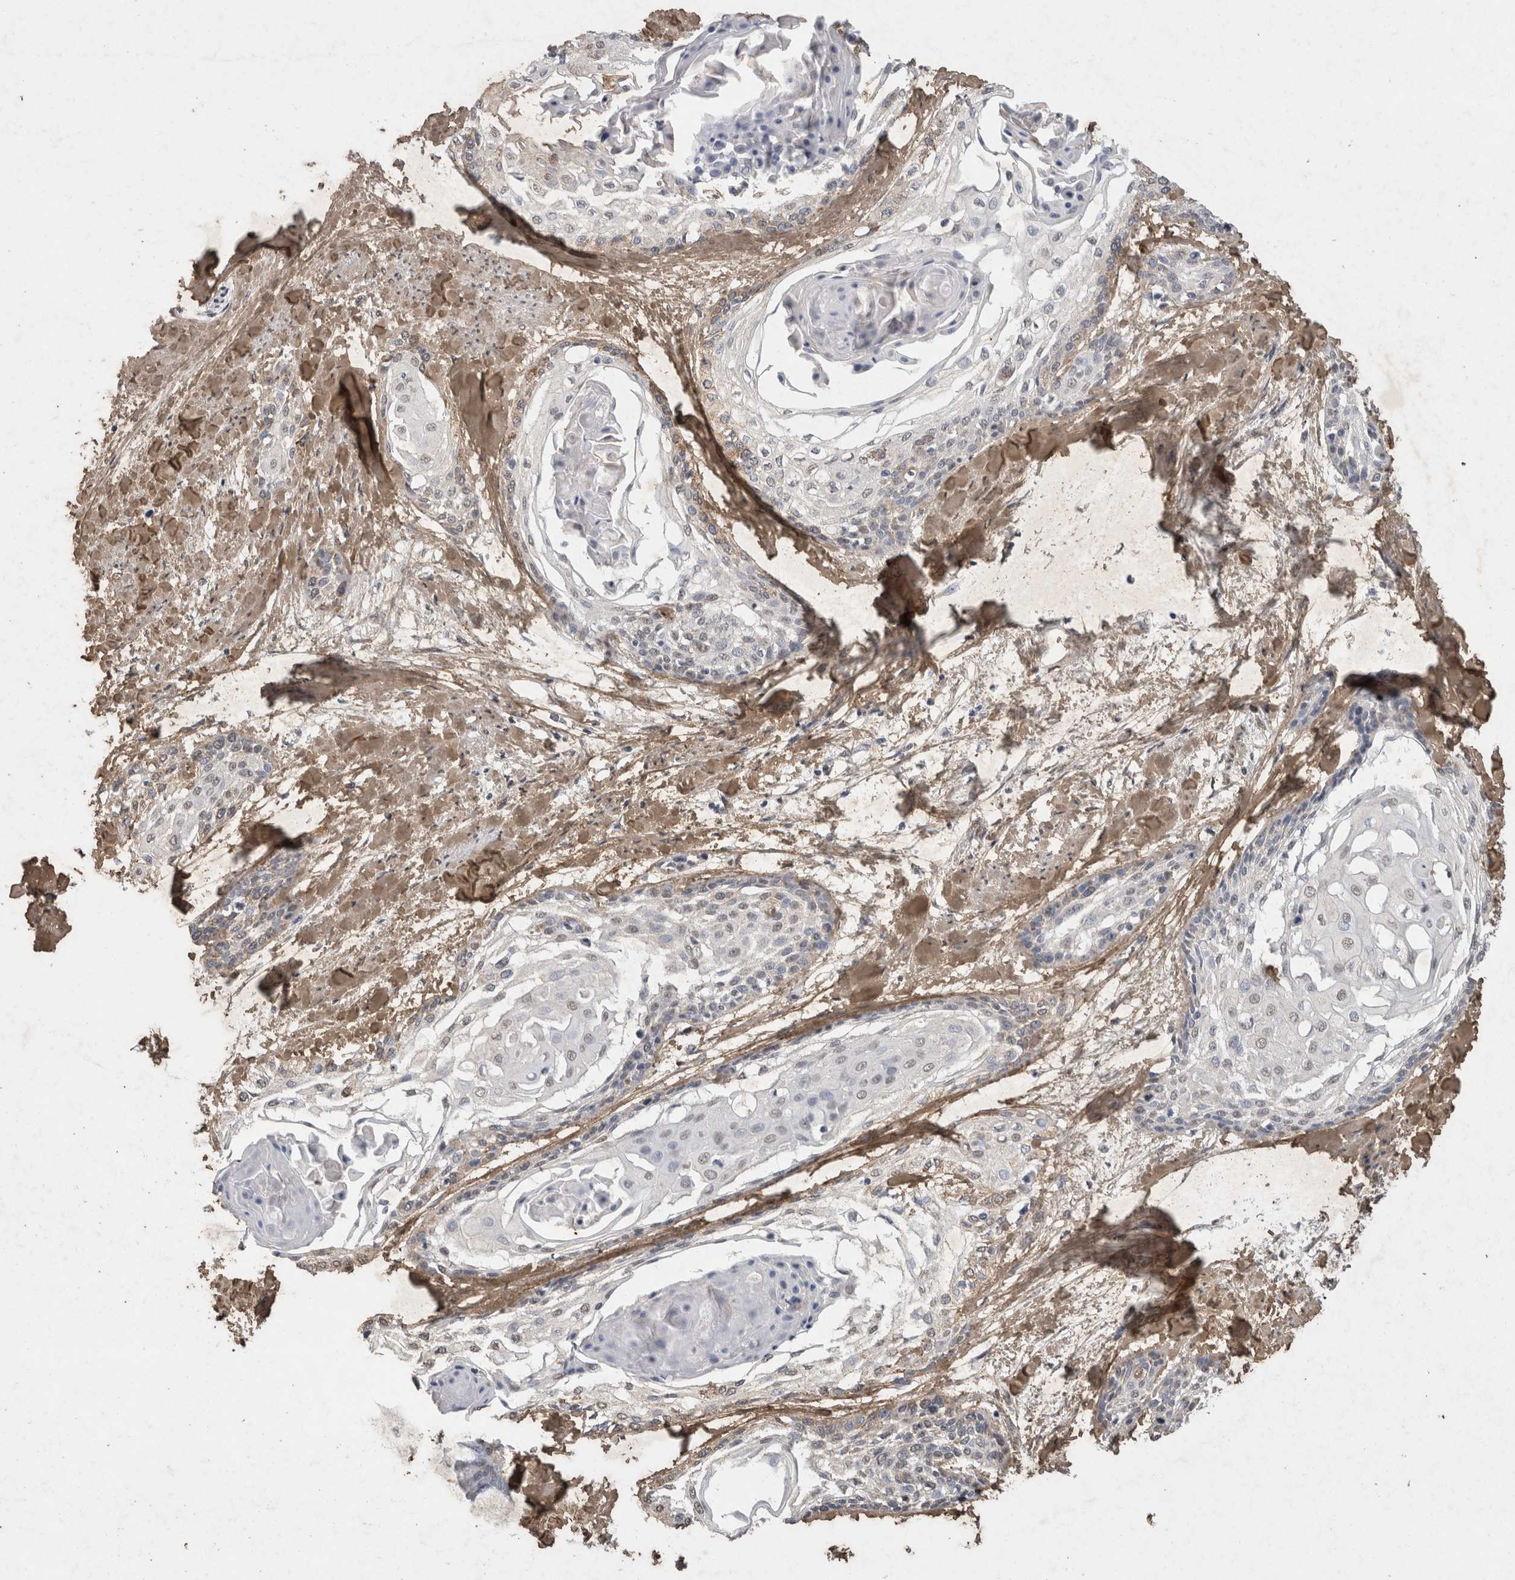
{"staining": {"intensity": "negative", "quantity": "none", "location": "none"}, "tissue": "cervical cancer", "cell_type": "Tumor cells", "image_type": "cancer", "snomed": [{"axis": "morphology", "description": "Squamous cell carcinoma, NOS"}, {"axis": "topography", "description": "Cervix"}], "caption": "This is an immunohistochemistry (IHC) image of cervical squamous cell carcinoma. There is no positivity in tumor cells.", "gene": "C1QTNF5", "patient": {"sex": "female", "age": 57}}